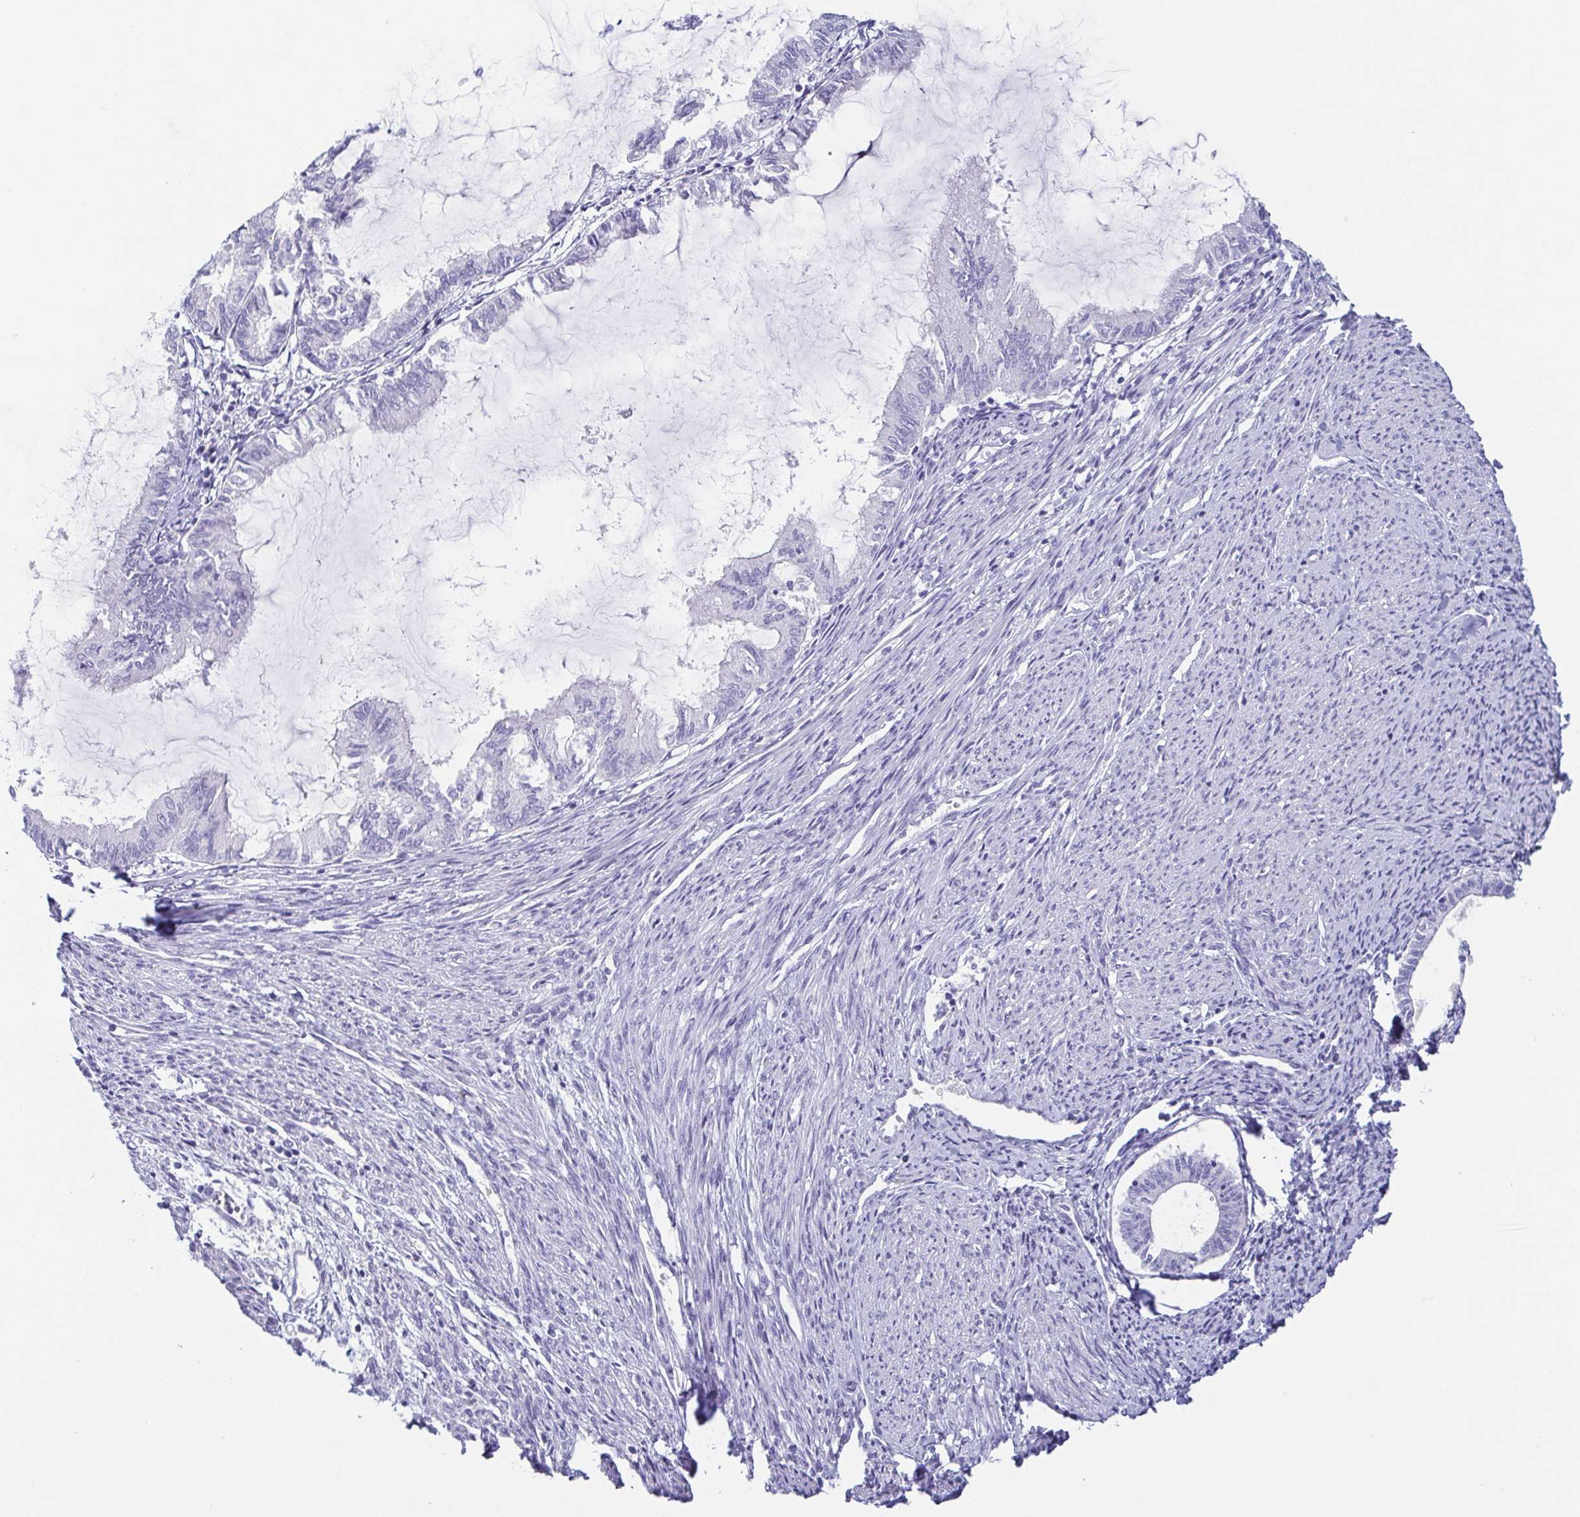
{"staining": {"intensity": "negative", "quantity": "none", "location": "none"}, "tissue": "endometrial cancer", "cell_type": "Tumor cells", "image_type": "cancer", "snomed": [{"axis": "morphology", "description": "Adenocarcinoma, NOS"}, {"axis": "topography", "description": "Endometrium"}], "caption": "Image shows no significant protein positivity in tumor cells of endometrial adenocarcinoma. (DAB immunohistochemistry visualized using brightfield microscopy, high magnification).", "gene": "PRR4", "patient": {"sex": "female", "age": 86}}